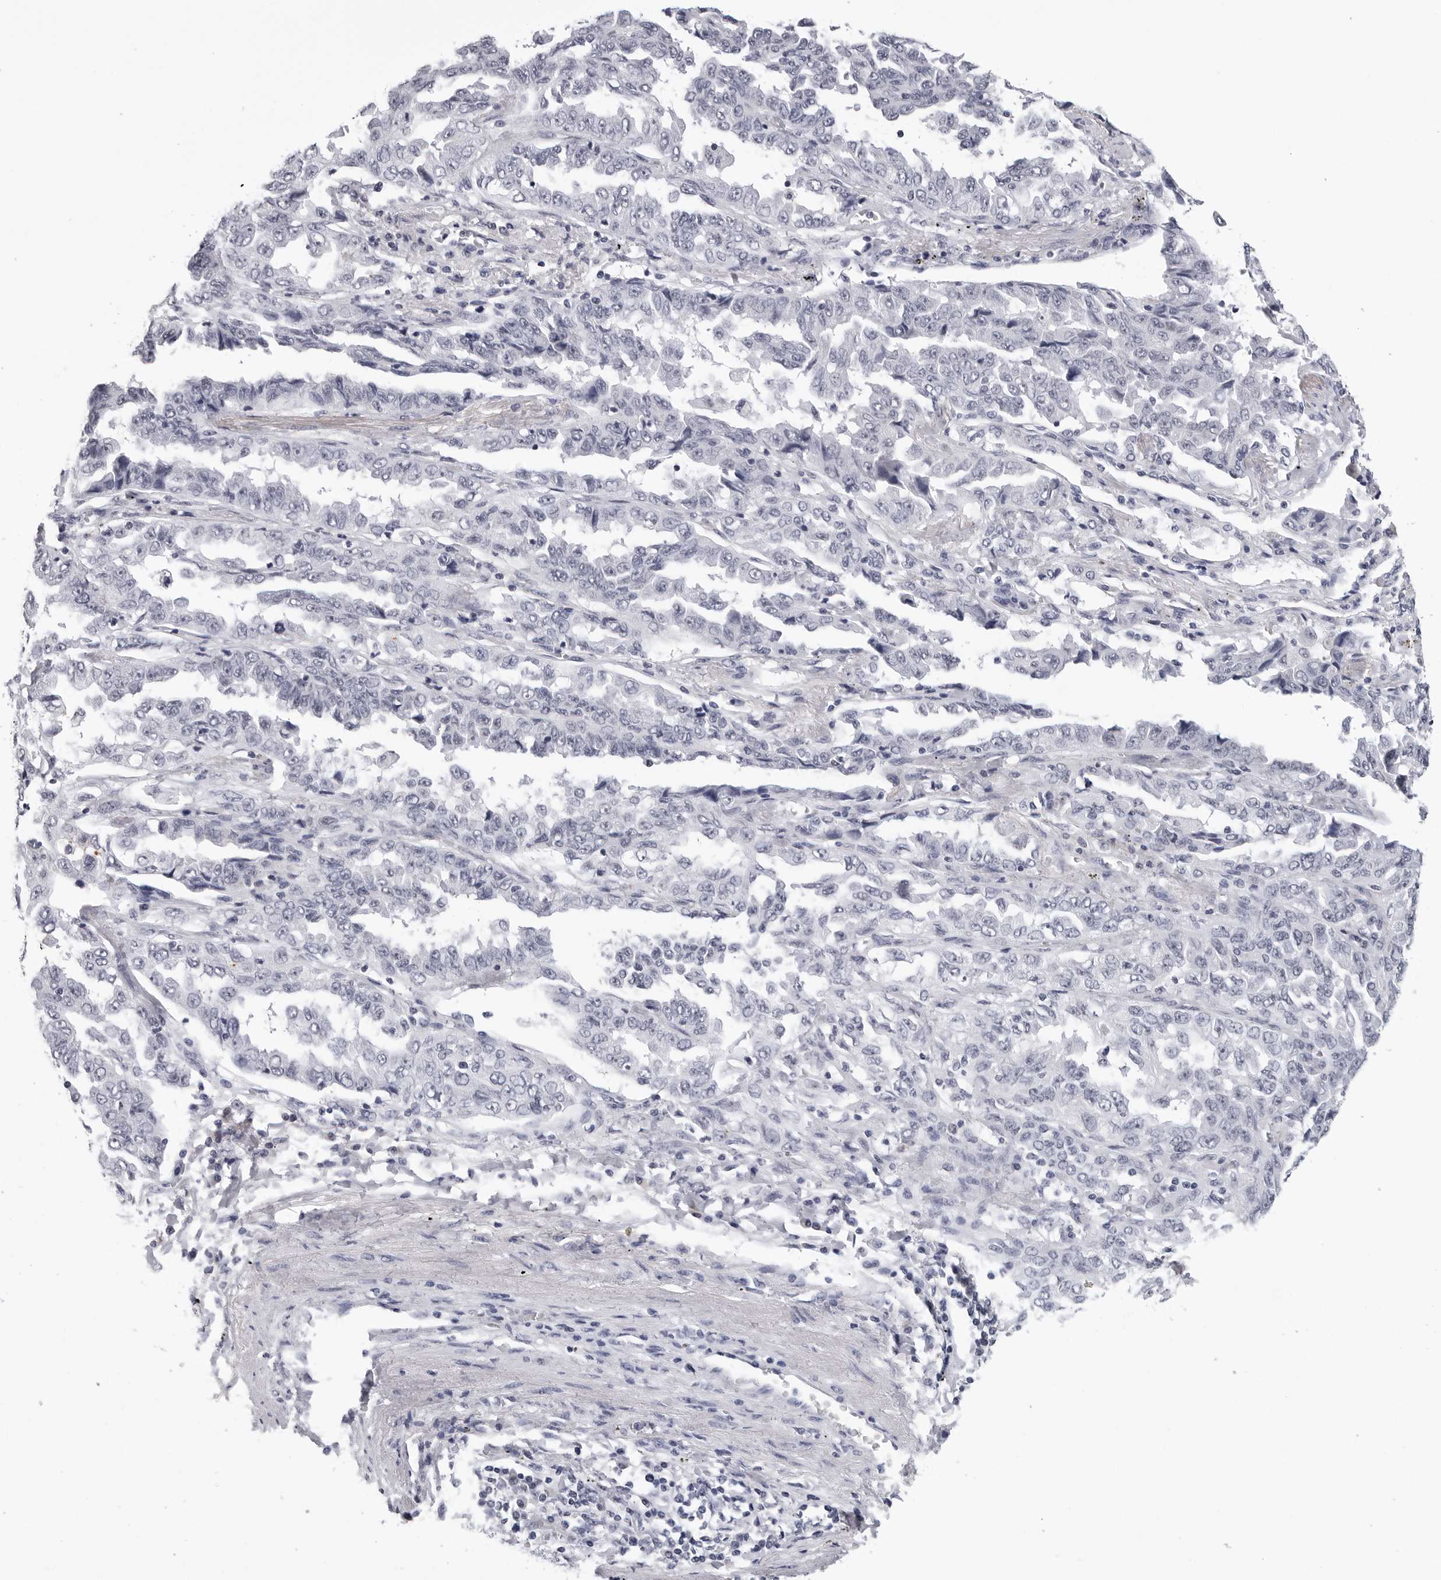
{"staining": {"intensity": "negative", "quantity": "none", "location": "none"}, "tissue": "lung cancer", "cell_type": "Tumor cells", "image_type": "cancer", "snomed": [{"axis": "morphology", "description": "Adenocarcinoma, NOS"}, {"axis": "topography", "description": "Lung"}], "caption": "Immunohistochemistry of human adenocarcinoma (lung) reveals no positivity in tumor cells.", "gene": "GNL2", "patient": {"sex": "female", "age": 51}}